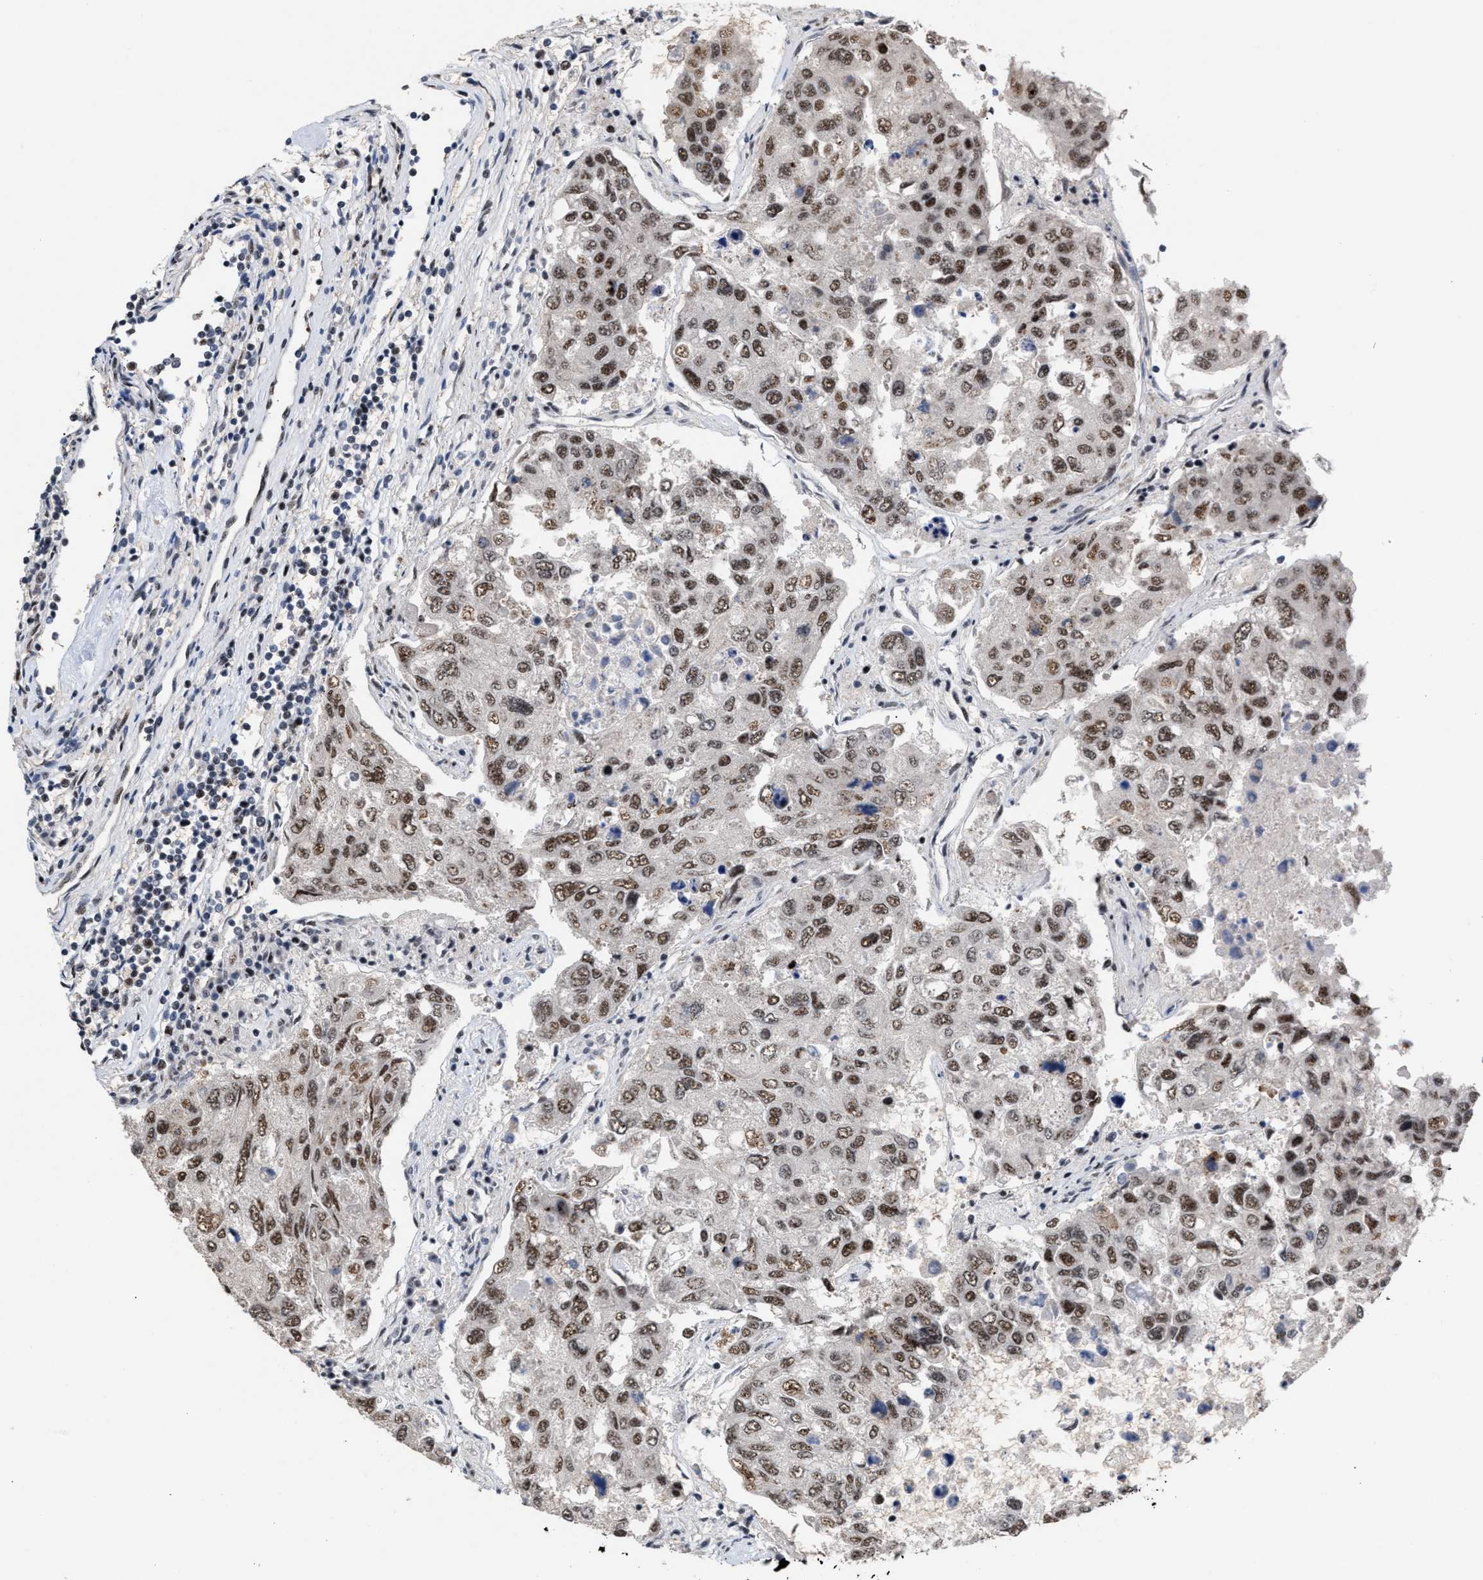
{"staining": {"intensity": "moderate", "quantity": ">75%", "location": "nuclear"}, "tissue": "urothelial cancer", "cell_type": "Tumor cells", "image_type": "cancer", "snomed": [{"axis": "morphology", "description": "Urothelial carcinoma, High grade"}, {"axis": "topography", "description": "Lymph node"}, {"axis": "topography", "description": "Urinary bladder"}], "caption": "There is medium levels of moderate nuclear staining in tumor cells of urothelial cancer, as demonstrated by immunohistochemical staining (brown color).", "gene": "EIF4A3", "patient": {"sex": "male", "age": 51}}